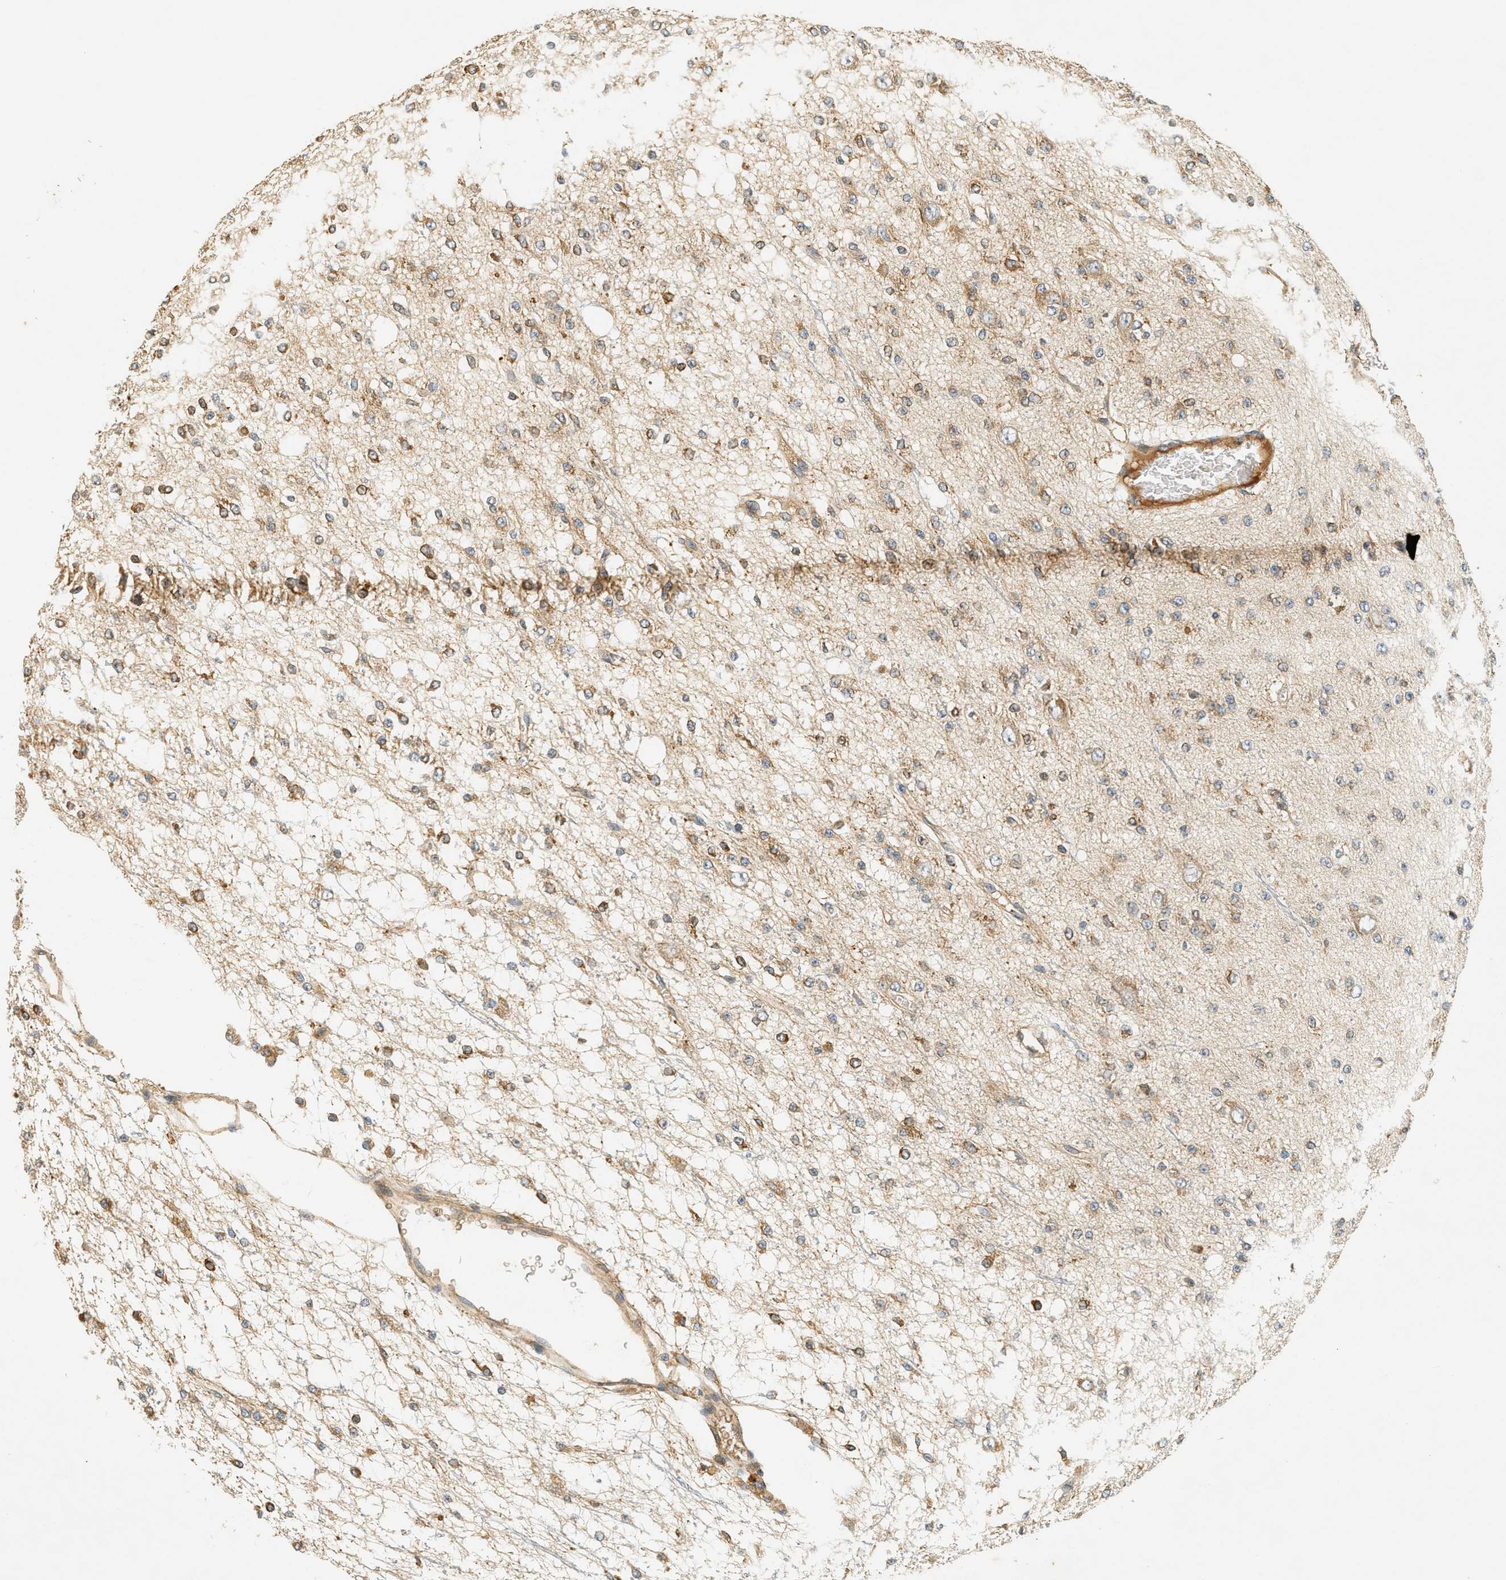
{"staining": {"intensity": "weak", "quantity": "25%-75%", "location": "cytoplasmic/membranous"}, "tissue": "glioma", "cell_type": "Tumor cells", "image_type": "cancer", "snomed": [{"axis": "morphology", "description": "Glioma, malignant, Low grade"}, {"axis": "topography", "description": "Brain"}], "caption": "Tumor cells display low levels of weak cytoplasmic/membranous expression in approximately 25%-75% of cells in malignant glioma (low-grade).", "gene": "PDK1", "patient": {"sex": "male", "age": 38}}